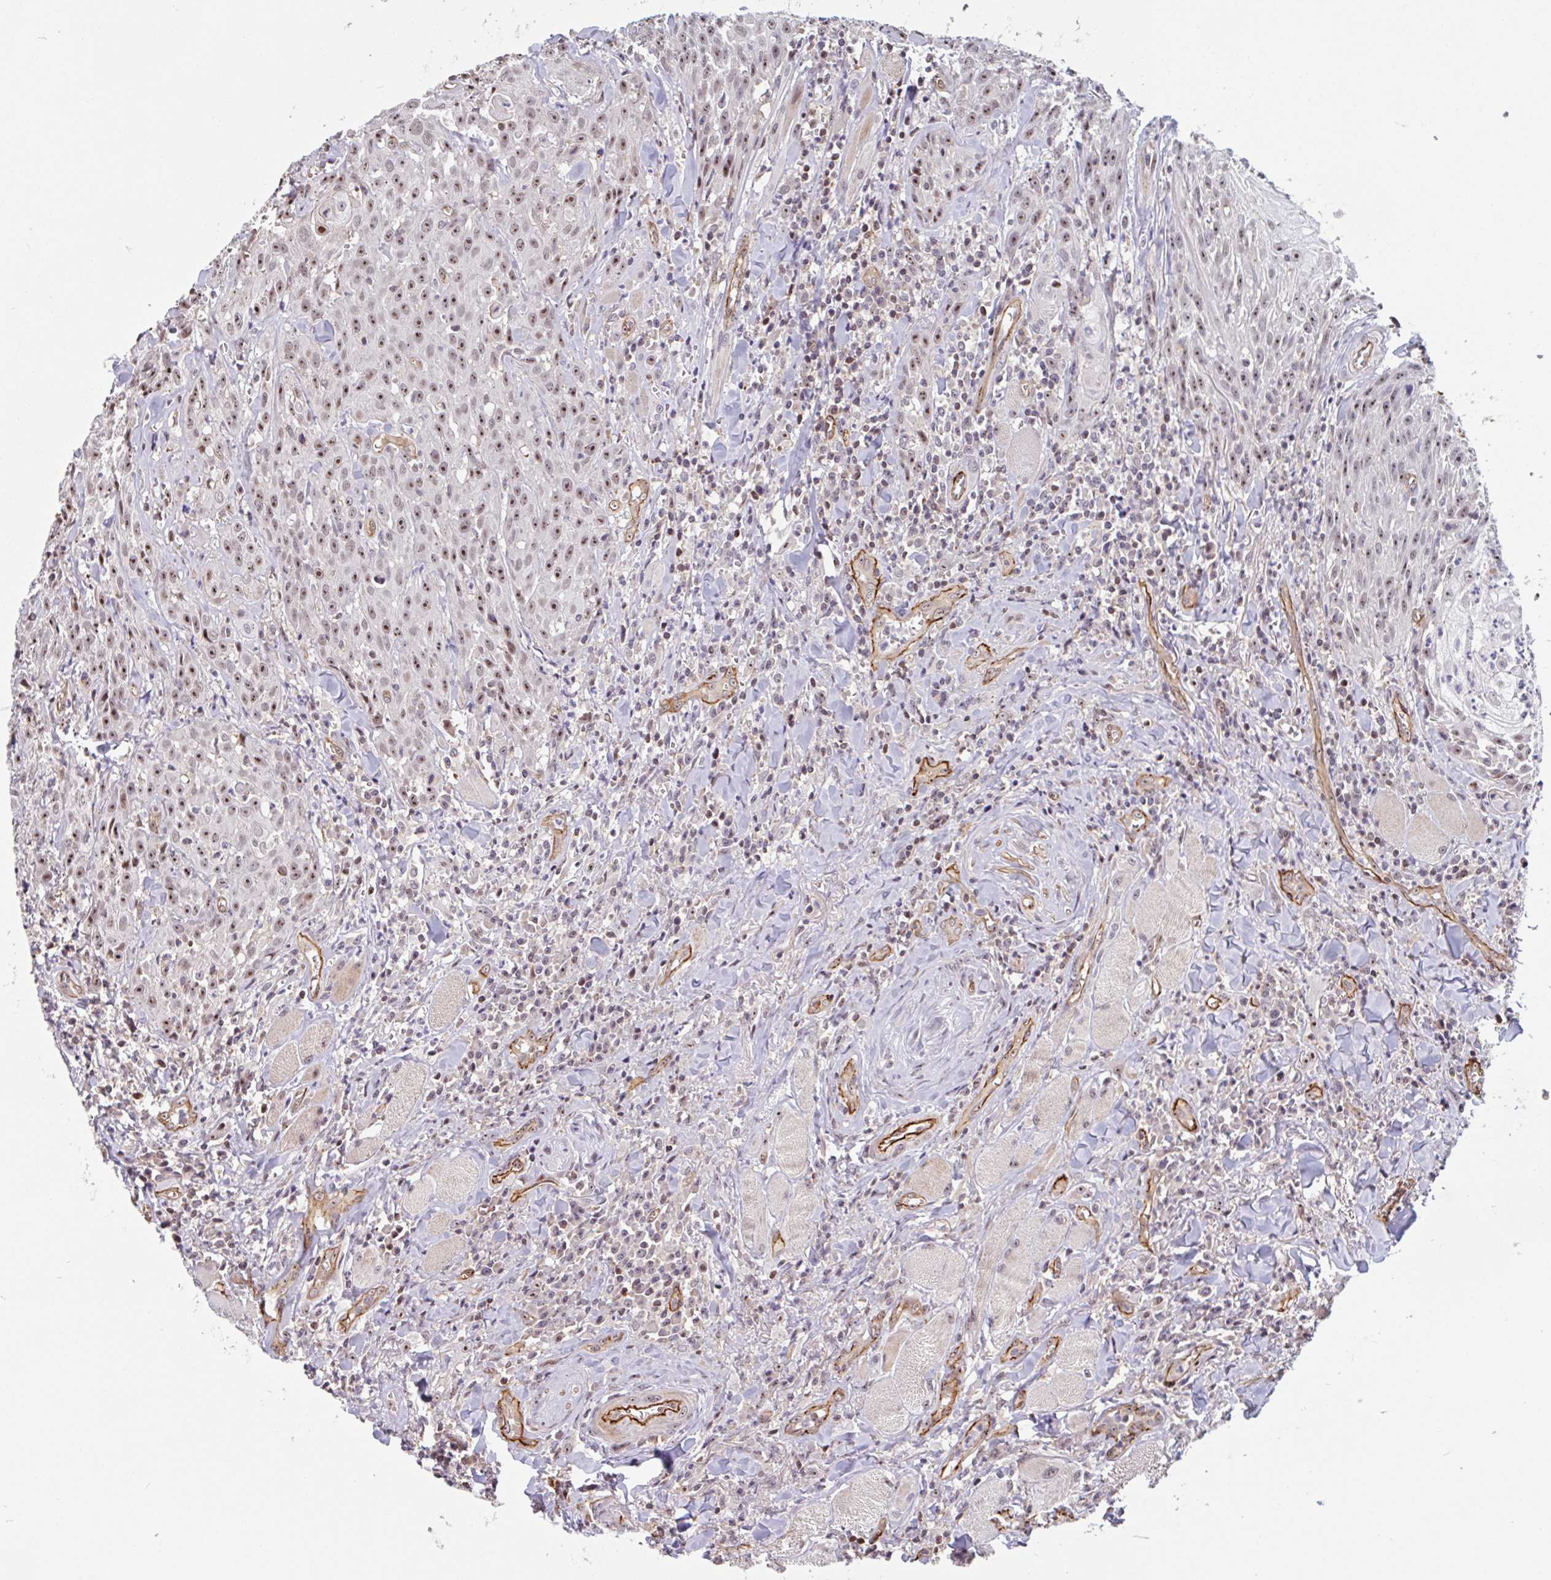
{"staining": {"intensity": "moderate", "quantity": ">75%", "location": "nuclear"}, "tissue": "head and neck cancer", "cell_type": "Tumor cells", "image_type": "cancer", "snomed": [{"axis": "morphology", "description": "Normal tissue, NOS"}, {"axis": "morphology", "description": "Squamous cell carcinoma, NOS"}, {"axis": "topography", "description": "Oral tissue"}, {"axis": "topography", "description": "Head-Neck"}], "caption": "Approximately >75% of tumor cells in head and neck cancer exhibit moderate nuclear protein staining as visualized by brown immunohistochemical staining.", "gene": "ZNF689", "patient": {"sex": "female", "age": 70}}